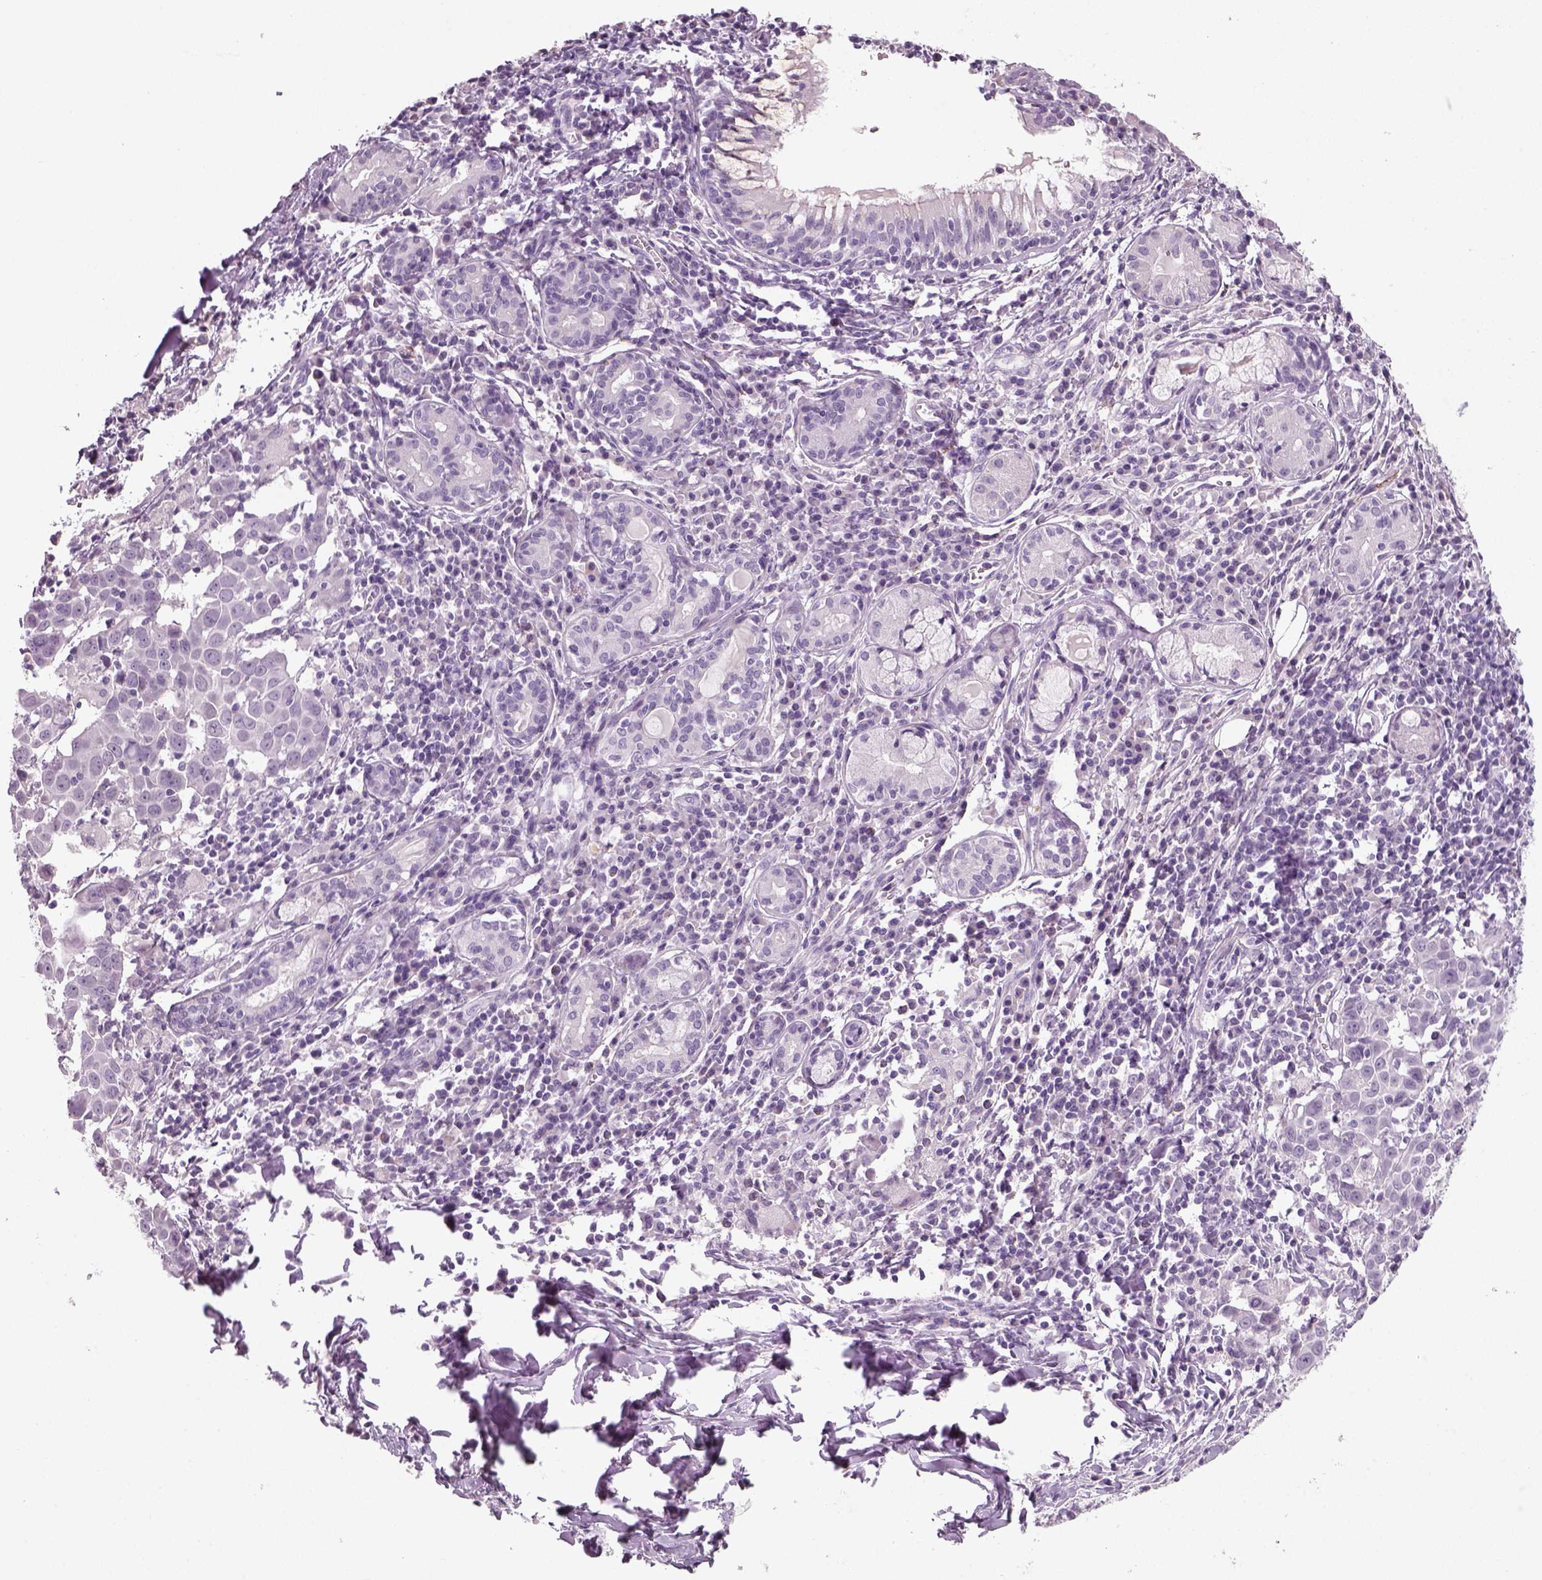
{"staining": {"intensity": "negative", "quantity": "none", "location": "none"}, "tissue": "lung cancer", "cell_type": "Tumor cells", "image_type": "cancer", "snomed": [{"axis": "morphology", "description": "Squamous cell carcinoma, NOS"}, {"axis": "topography", "description": "Lung"}], "caption": "Tumor cells are negative for brown protein staining in lung cancer (squamous cell carcinoma).", "gene": "SLC6A2", "patient": {"sex": "male", "age": 57}}